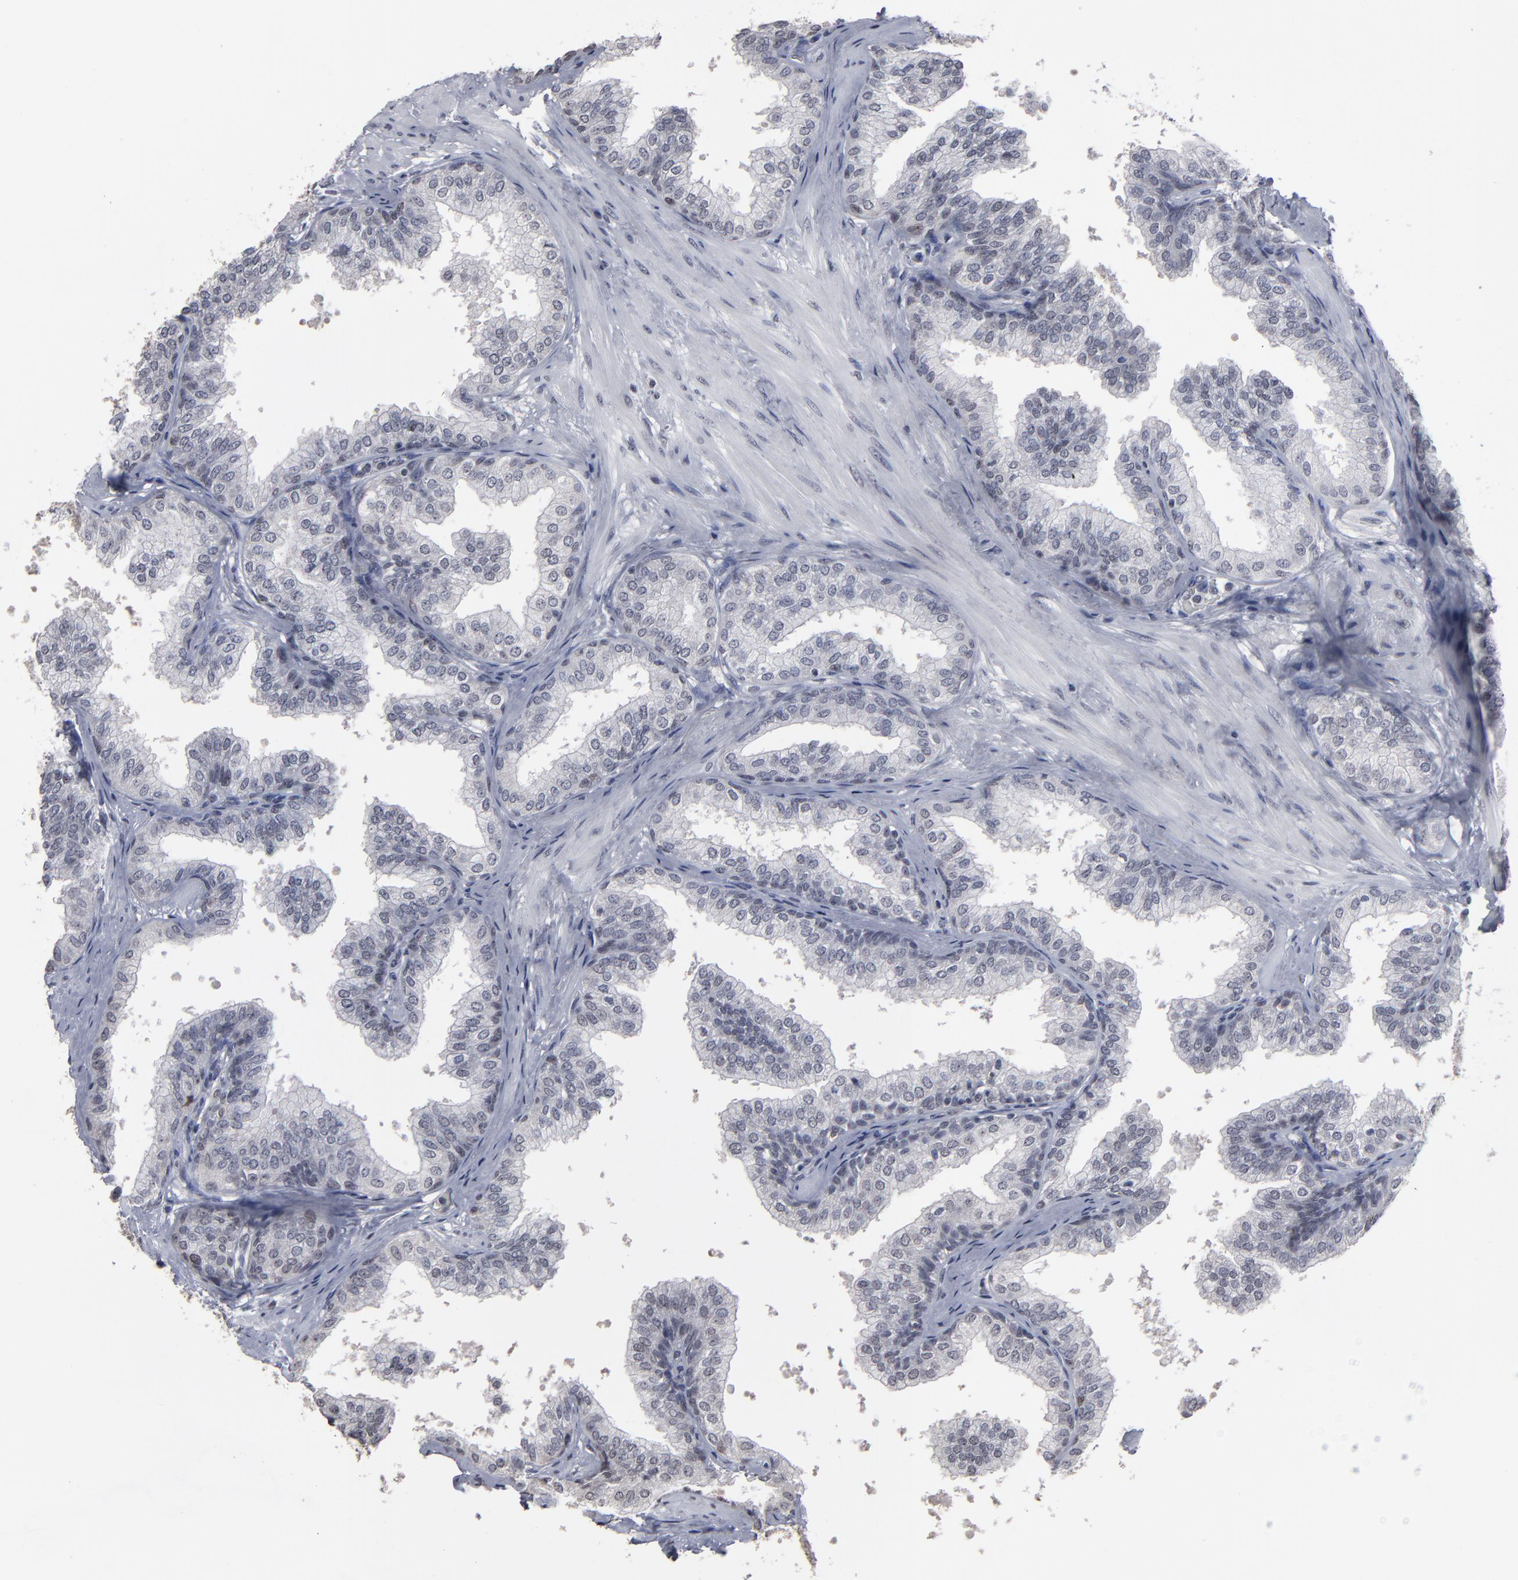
{"staining": {"intensity": "negative", "quantity": "none", "location": "none"}, "tissue": "prostate", "cell_type": "Glandular cells", "image_type": "normal", "snomed": [{"axis": "morphology", "description": "Normal tissue, NOS"}, {"axis": "topography", "description": "Prostate"}], "caption": "High power microscopy photomicrograph of an immunohistochemistry image of unremarkable prostate, revealing no significant expression in glandular cells.", "gene": "SSRP1", "patient": {"sex": "male", "age": 60}}